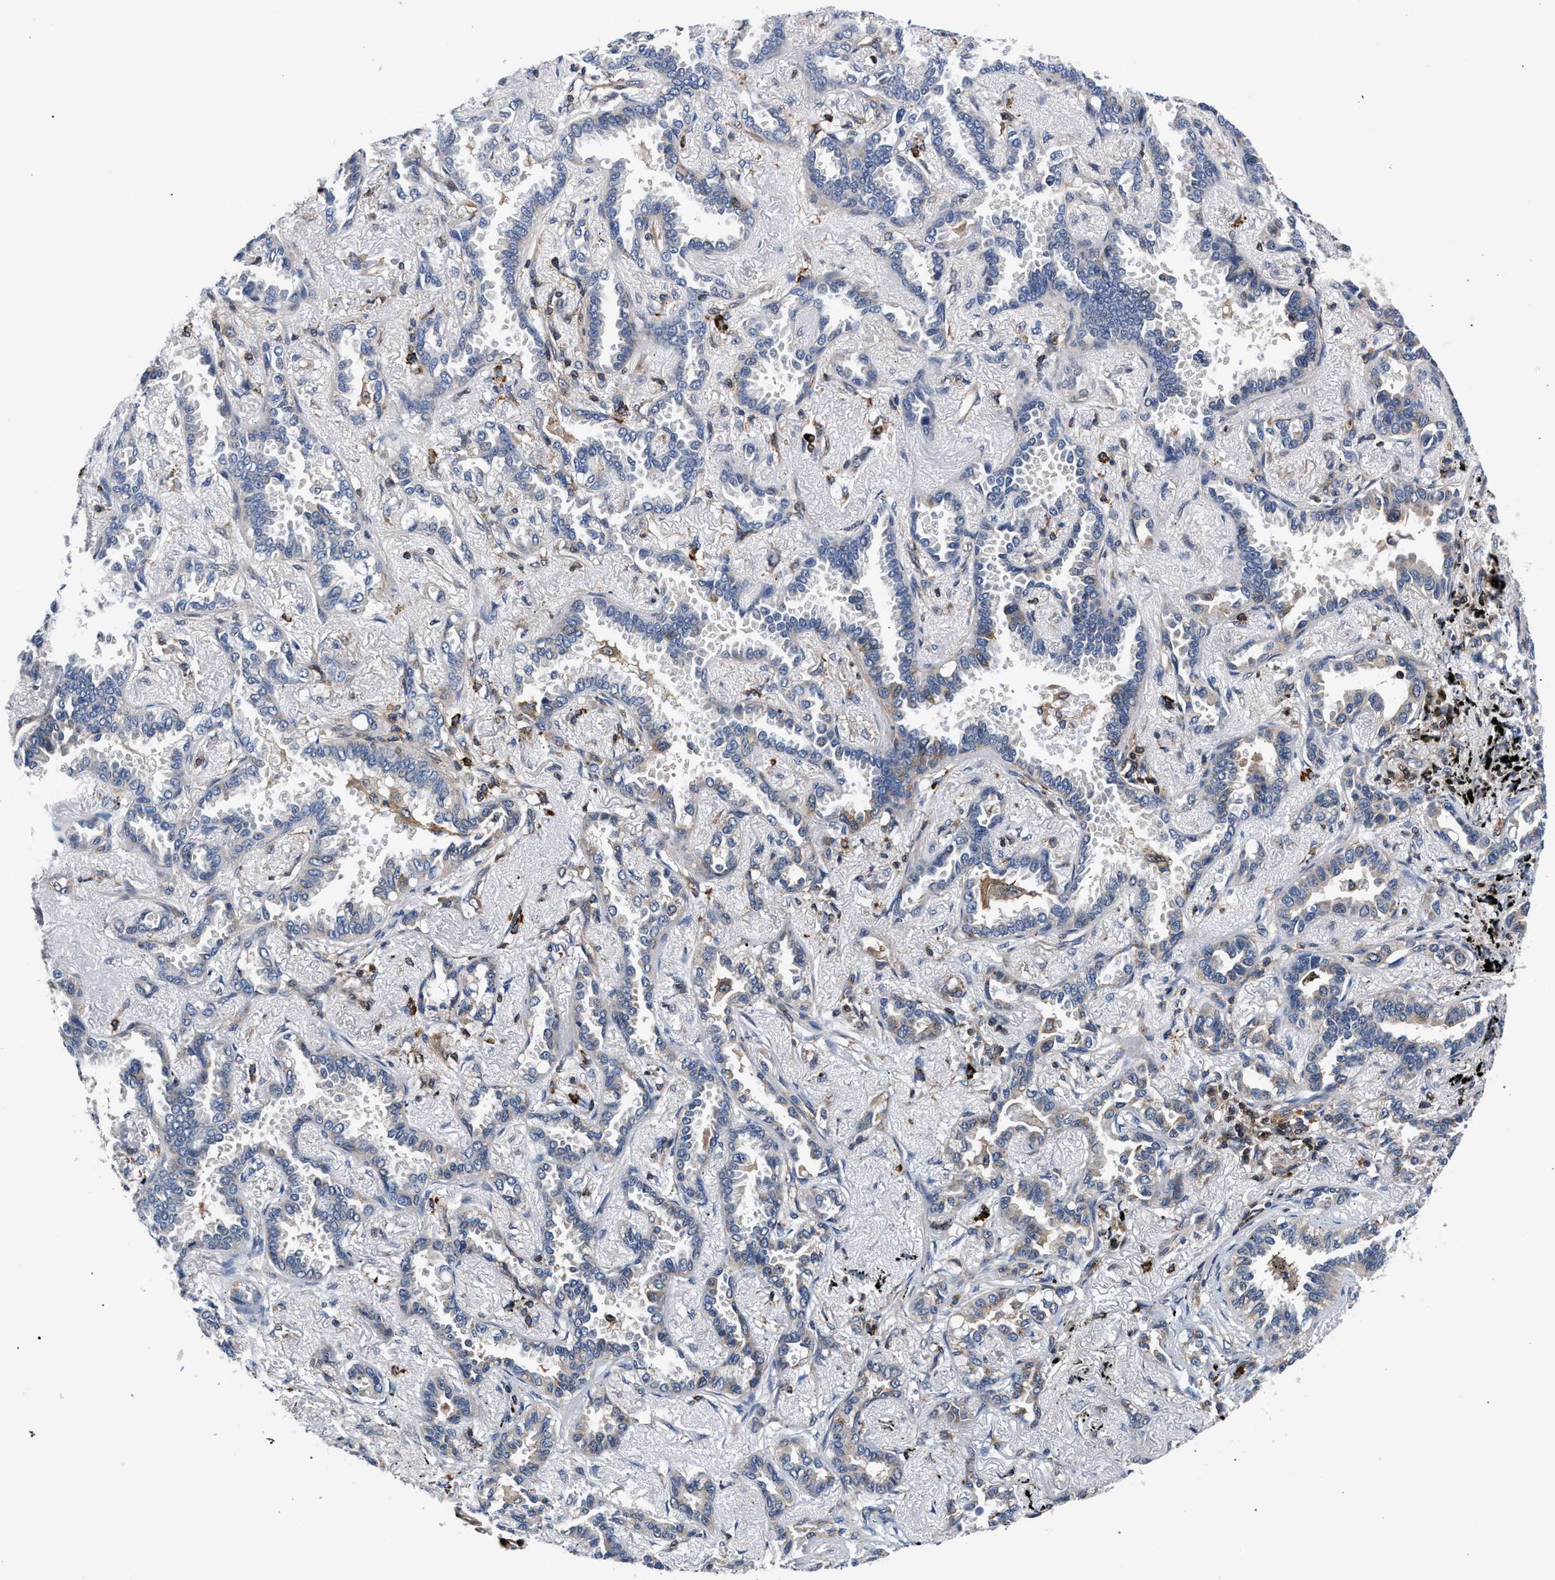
{"staining": {"intensity": "negative", "quantity": "none", "location": "none"}, "tissue": "lung cancer", "cell_type": "Tumor cells", "image_type": "cancer", "snomed": [{"axis": "morphology", "description": "Adenocarcinoma, NOS"}, {"axis": "topography", "description": "Lung"}], "caption": "Tumor cells are negative for protein expression in human adenocarcinoma (lung). (Brightfield microscopy of DAB immunohistochemistry at high magnification).", "gene": "LASP1", "patient": {"sex": "male", "age": 59}}